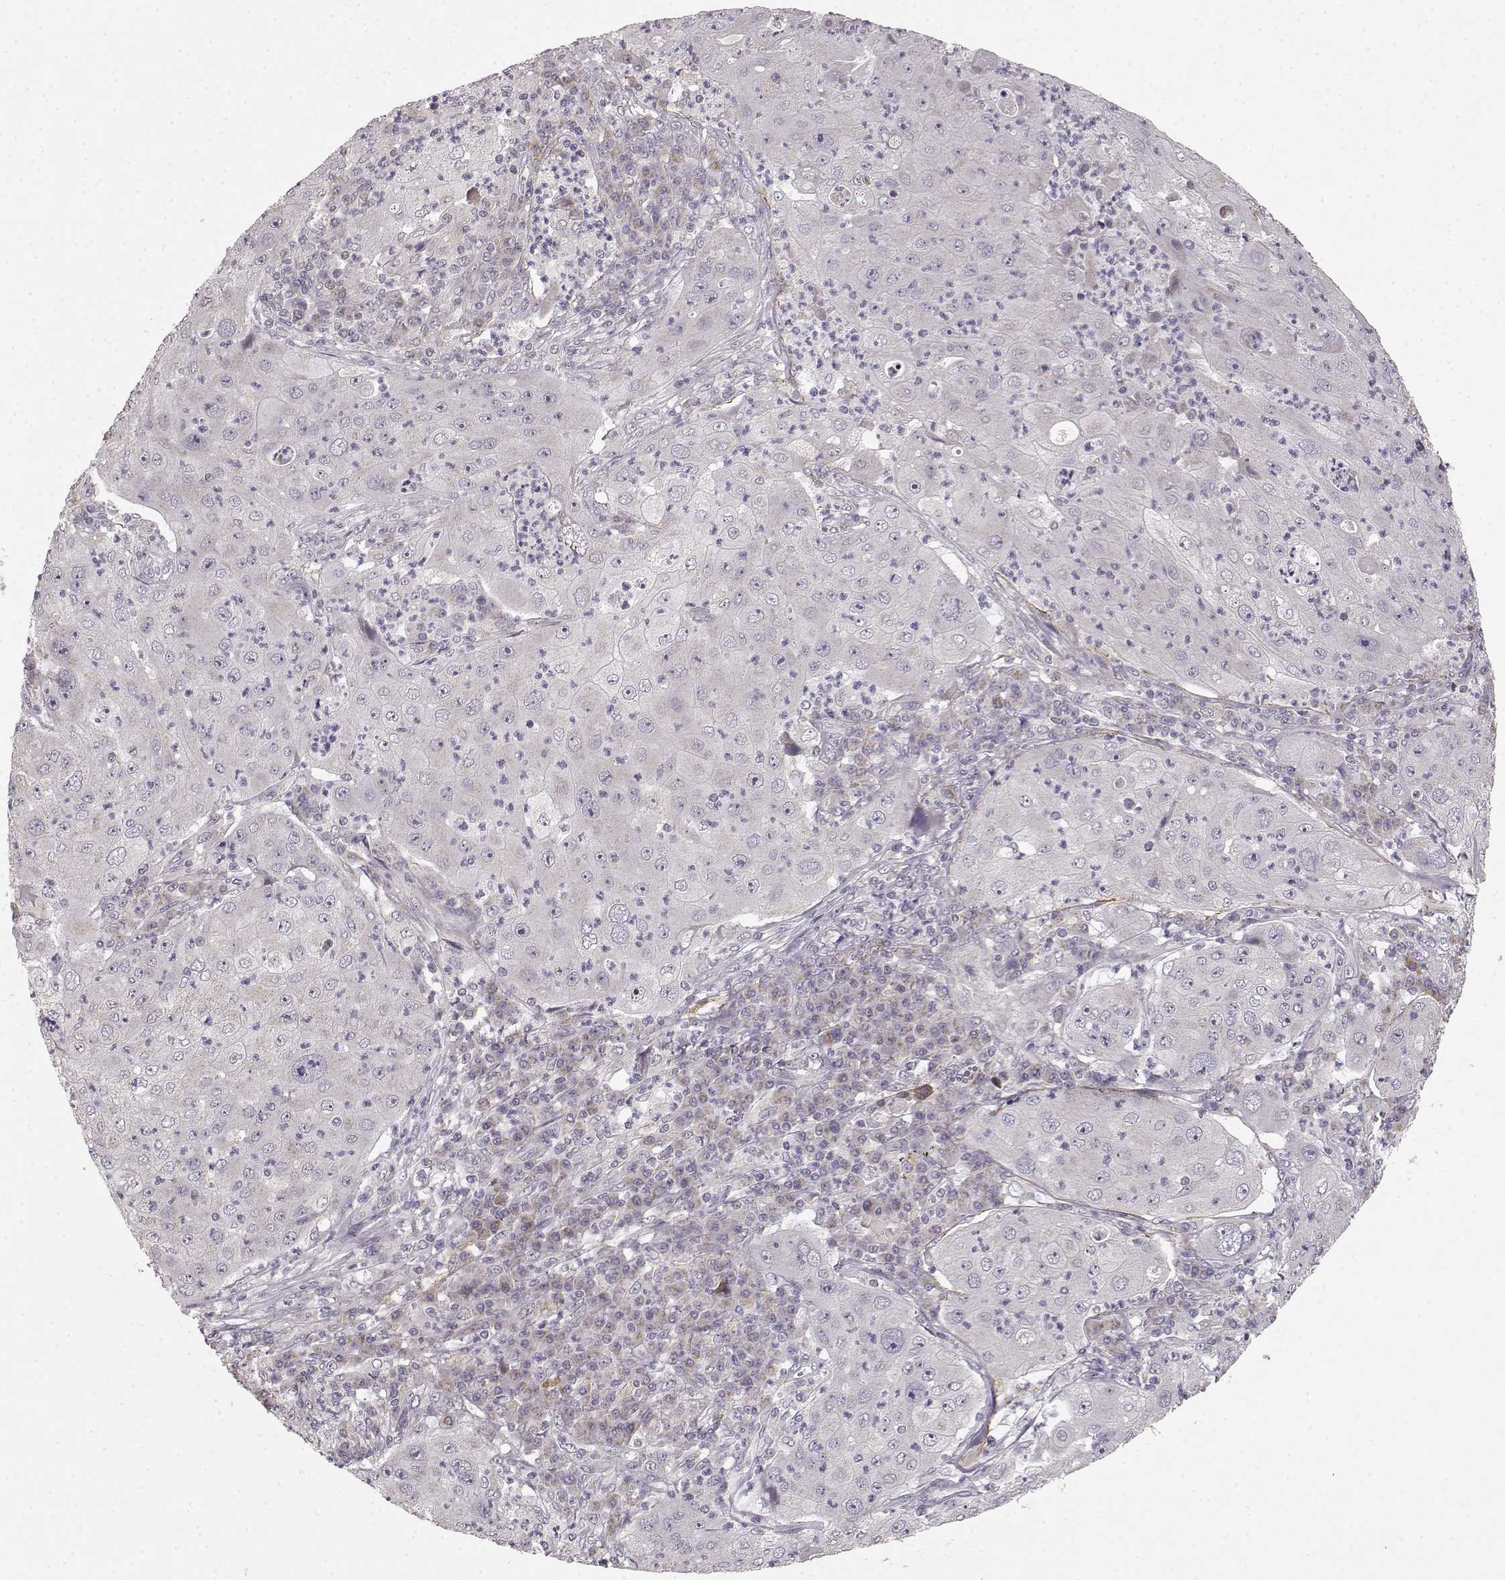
{"staining": {"intensity": "negative", "quantity": "none", "location": "none"}, "tissue": "lung cancer", "cell_type": "Tumor cells", "image_type": "cancer", "snomed": [{"axis": "morphology", "description": "Squamous cell carcinoma, NOS"}, {"axis": "topography", "description": "Lung"}], "caption": "Immunohistochemical staining of lung cancer shows no significant expression in tumor cells.", "gene": "BACH2", "patient": {"sex": "female", "age": 59}}